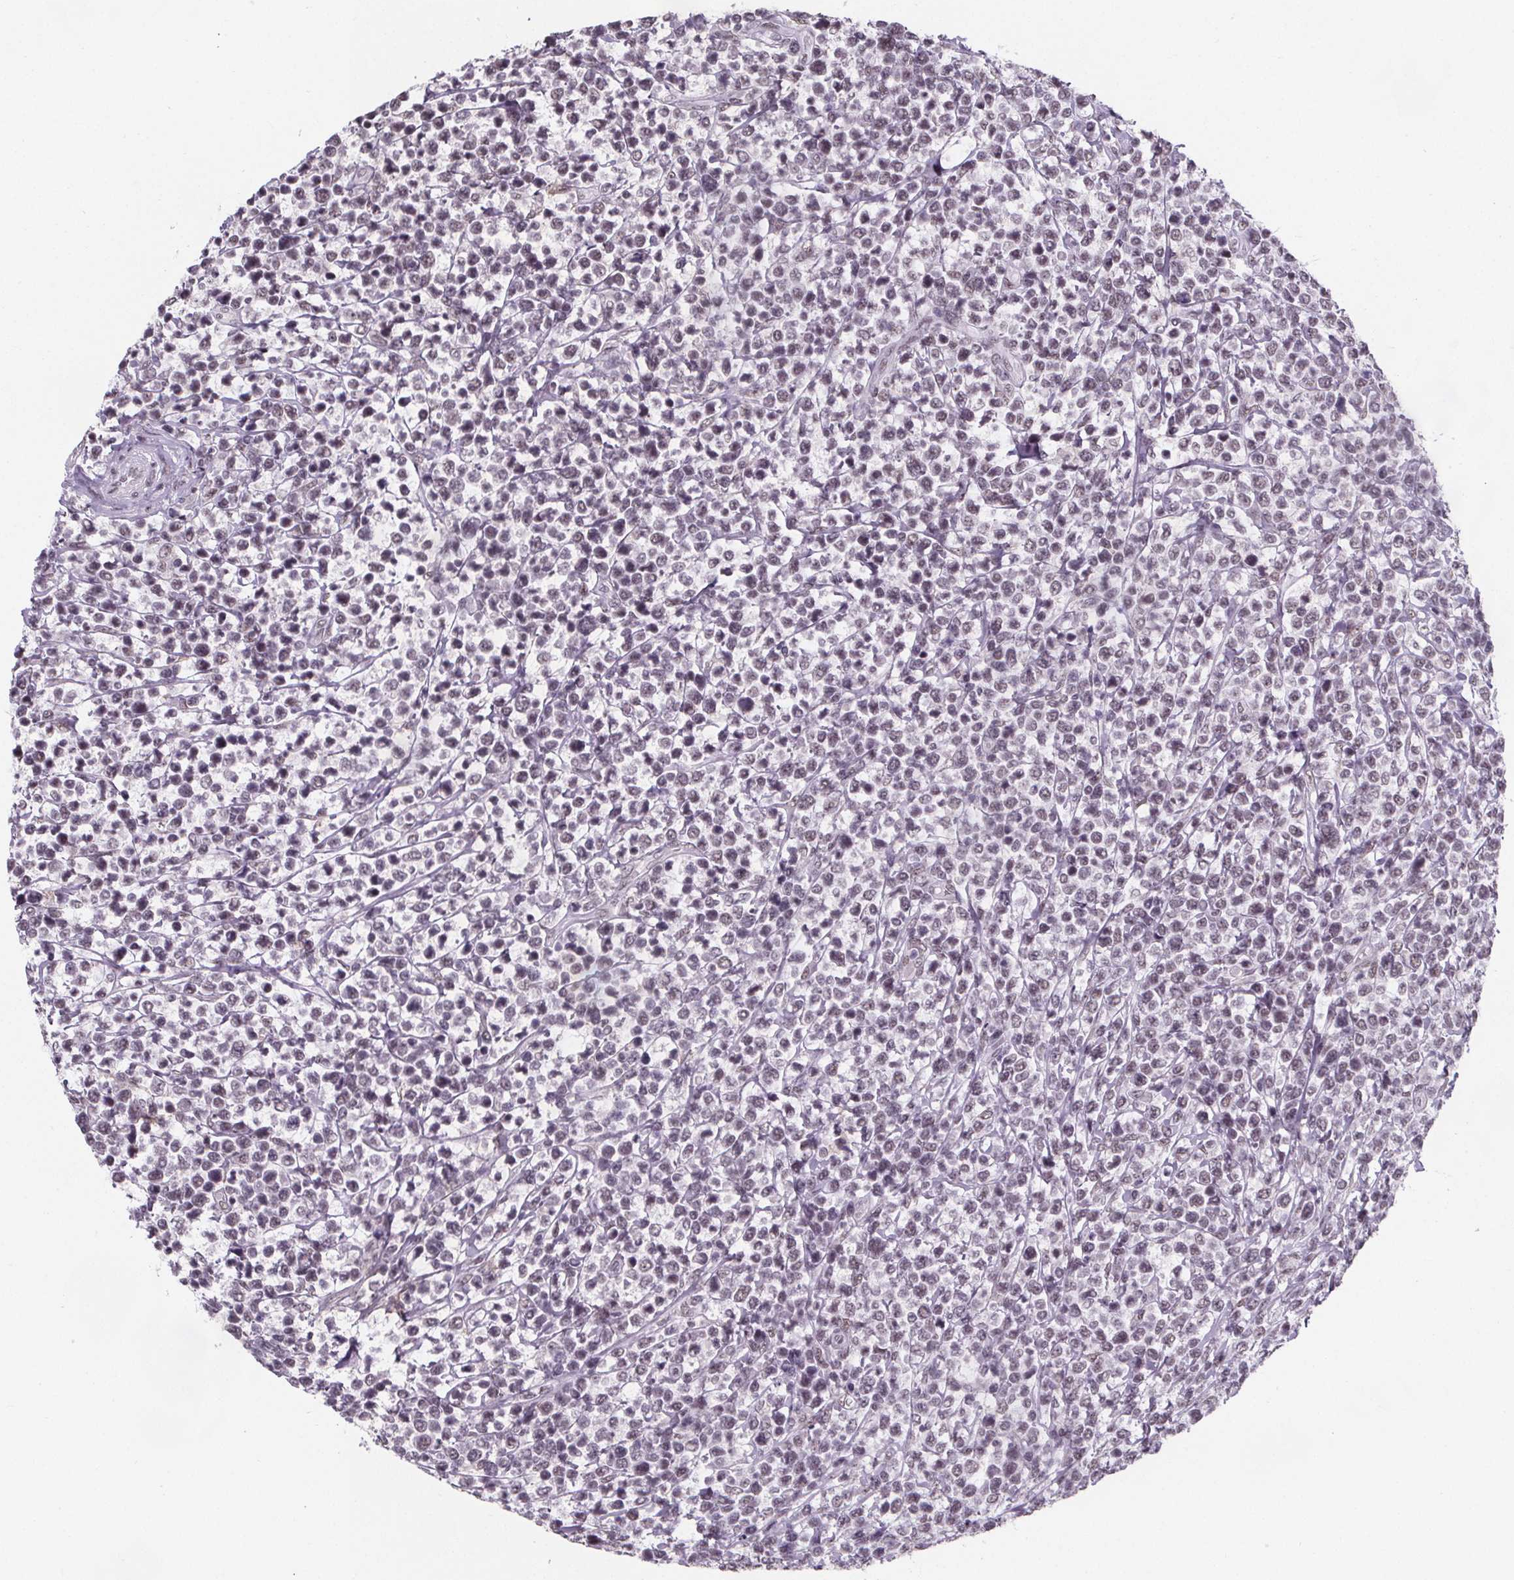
{"staining": {"intensity": "weak", "quantity": "<25%", "location": "nuclear"}, "tissue": "lymphoma", "cell_type": "Tumor cells", "image_type": "cancer", "snomed": [{"axis": "morphology", "description": "Malignant lymphoma, non-Hodgkin's type, High grade"}, {"axis": "topography", "description": "Soft tissue"}], "caption": "Tumor cells show no significant protein positivity in malignant lymphoma, non-Hodgkin's type (high-grade).", "gene": "ZNF572", "patient": {"sex": "female", "age": 56}}